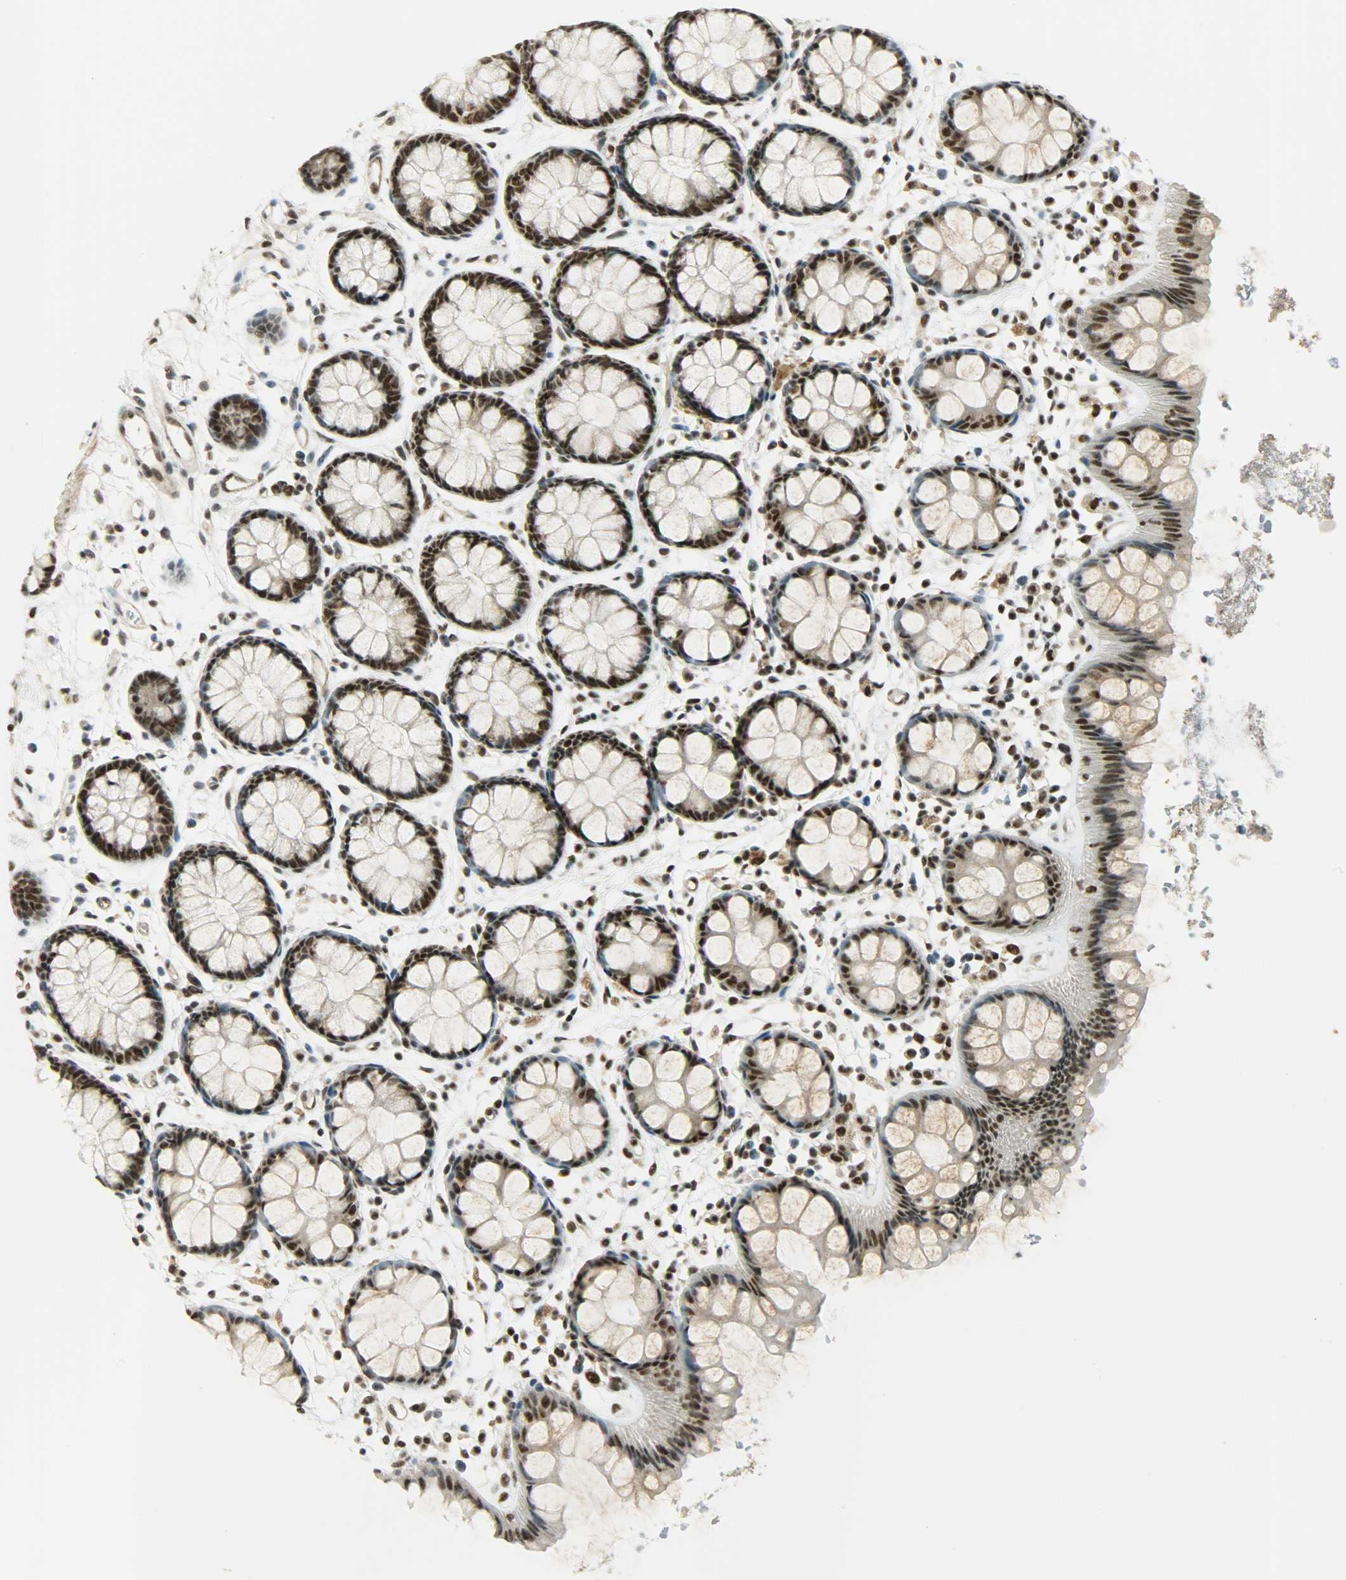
{"staining": {"intensity": "strong", "quantity": ">75%", "location": "nuclear"}, "tissue": "rectum", "cell_type": "Glandular cells", "image_type": "normal", "snomed": [{"axis": "morphology", "description": "Normal tissue, NOS"}, {"axis": "topography", "description": "Rectum"}], "caption": "Protein staining shows strong nuclear staining in about >75% of glandular cells in unremarkable rectum. The protein is shown in brown color, while the nuclei are stained blue.", "gene": "SUGP1", "patient": {"sex": "female", "age": 66}}